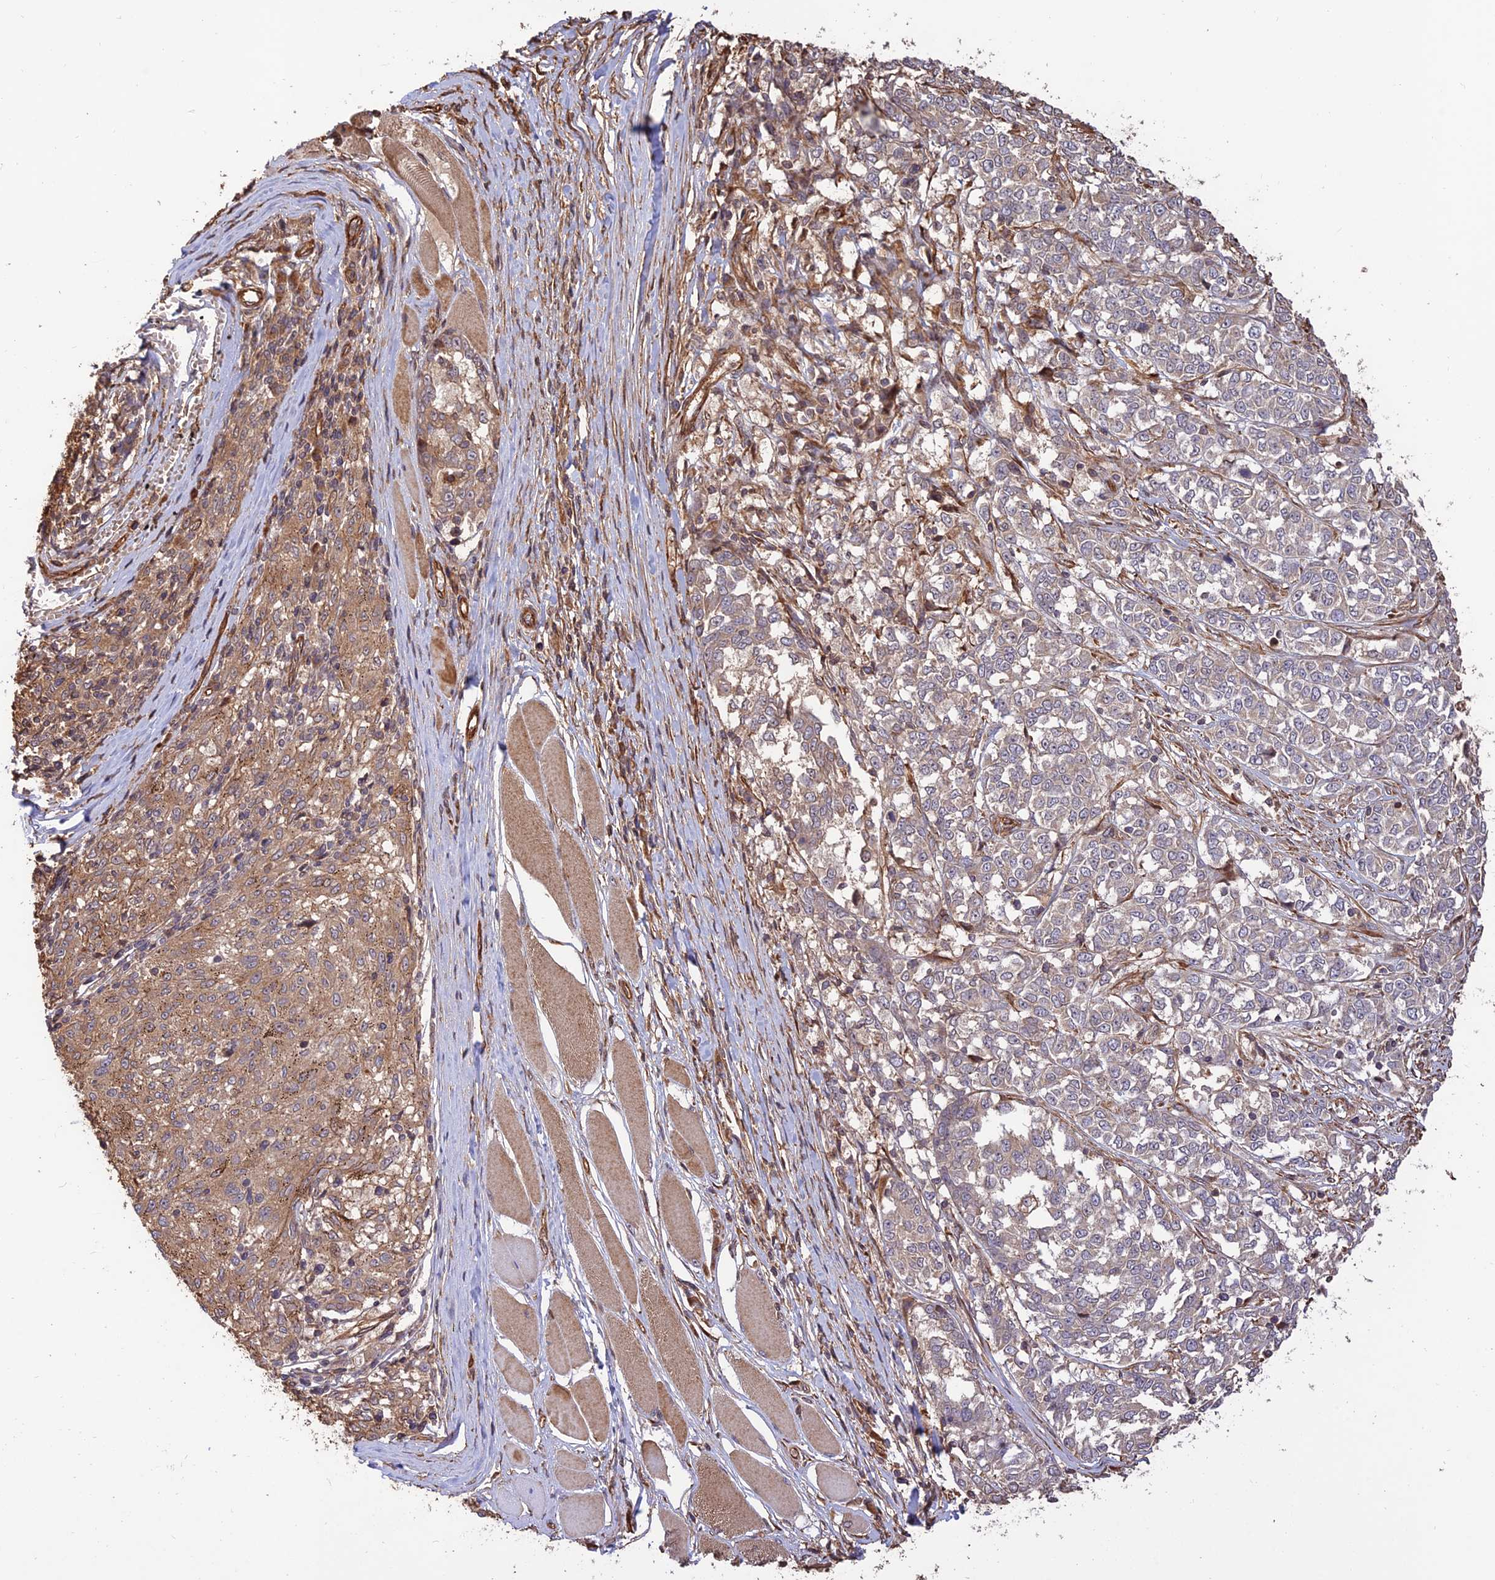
{"staining": {"intensity": "moderate", "quantity": "25%-75%", "location": "cytoplasmic/membranous"}, "tissue": "melanoma", "cell_type": "Tumor cells", "image_type": "cancer", "snomed": [{"axis": "morphology", "description": "Malignant melanoma, NOS"}, {"axis": "topography", "description": "Skin"}], "caption": "Immunohistochemical staining of melanoma reveals medium levels of moderate cytoplasmic/membranous positivity in about 25%-75% of tumor cells.", "gene": "CREBL2", "patient": {"sex": "female", "age": 72}}